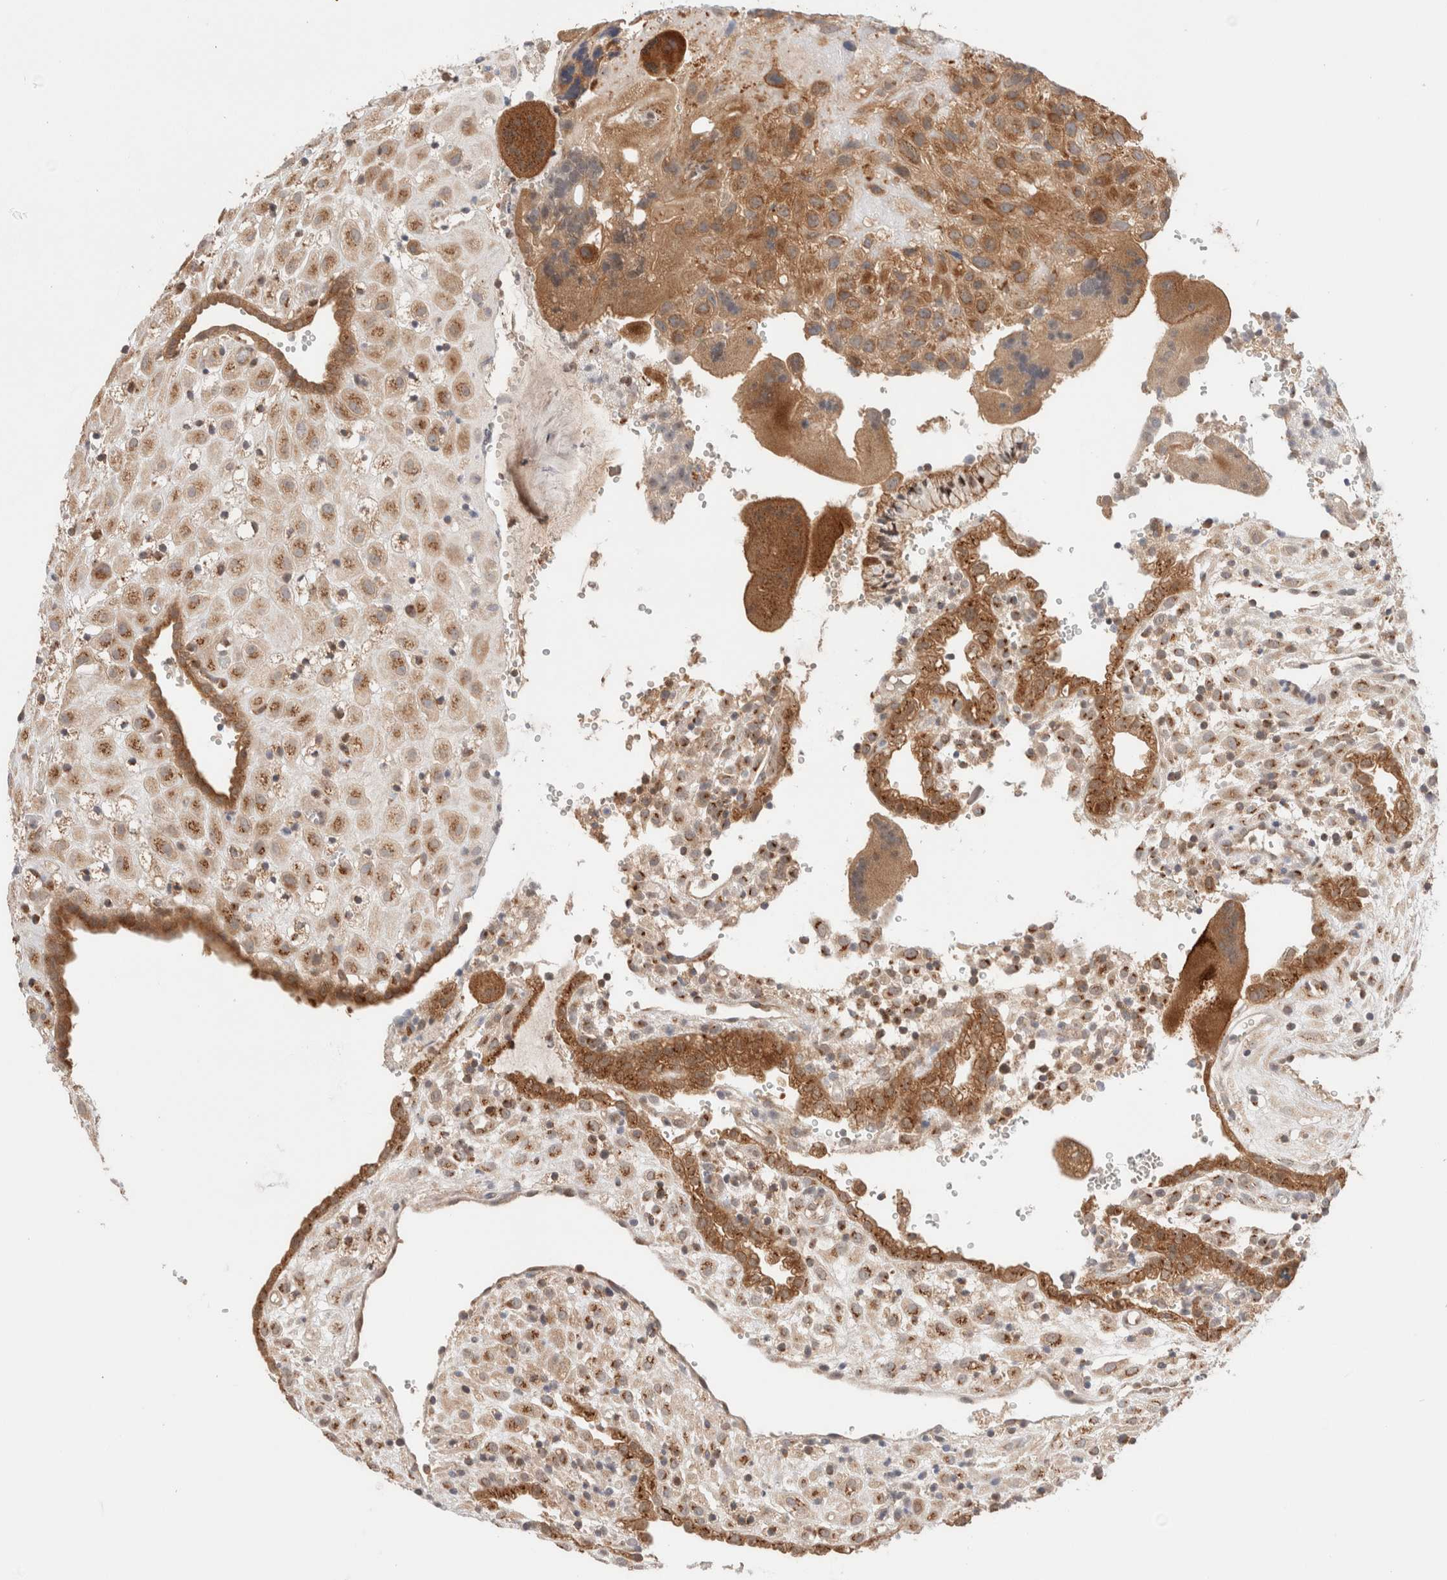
{"staining": {"intensity": "moderate", "quantity": ">75%", "location": "cytoplasmic/membranous"}, "tissue": "placenta", "cell_type": "Decidual cells", "image_type": "normal", "snomed": [{"axis": "morphology", "description": "Normal tissue, NOS"}, {"axis": "topography", "description": "Placenta"}], "caption": "High-power microscopy captured an immunohistochemistry (IHC) histopathology image of benign placenta, revealing moderate cytoplasmic/membranous expression in about >75% of decidual cells.", "gene": "XKR4", "patient": {"sex": "female", "age": 18}}